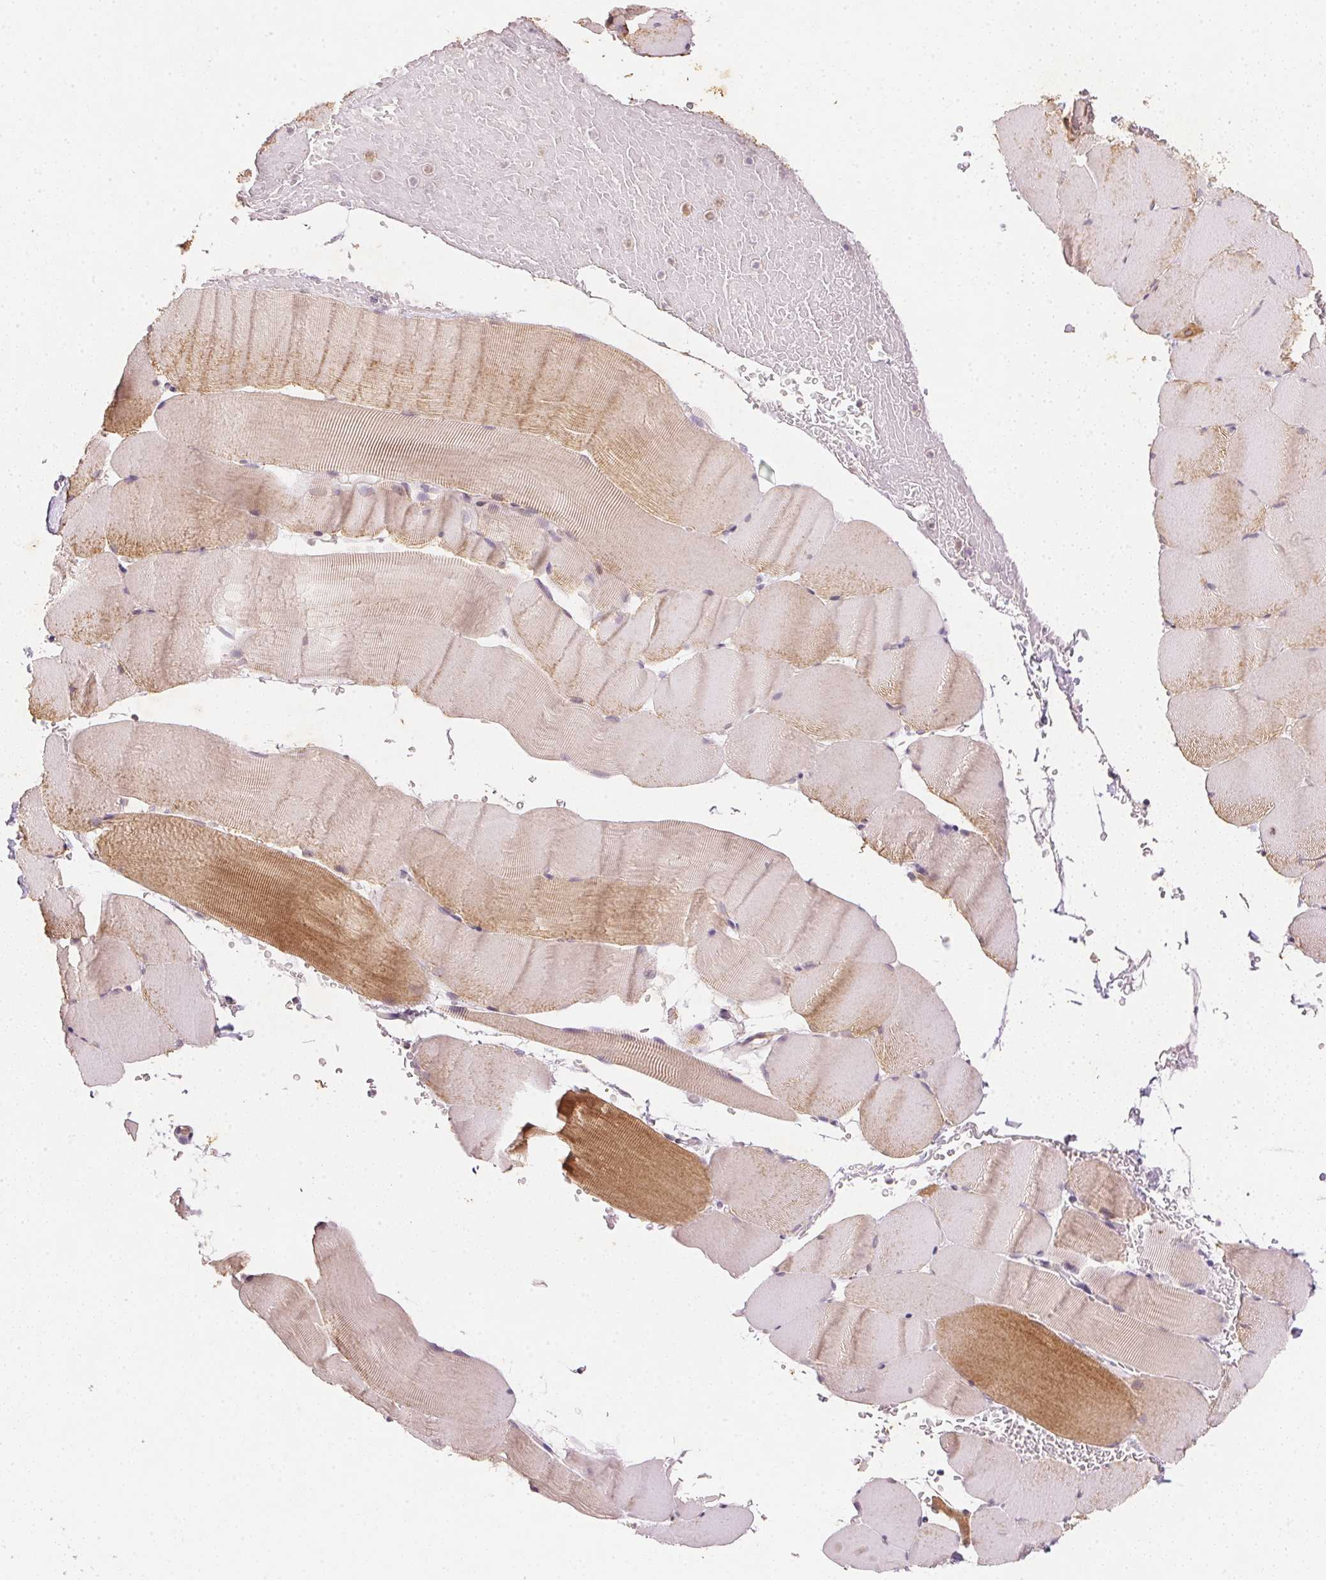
{"staining": {"intensity": "moderate", "quantity": "<25%", "location": "cytoplasmic/membranous"}, "tissue": "skeletal muscle", "cell_type": "Myocytes", "image_type": "normal", "snomed": [{"axis": "morphology", "description": "Normal tissue, NOS"}, {"axis": "topography", "description": "Skeletal muscle"}], "caption": "Skeletal muscle stained with IHC shows moderate cytoplasmic/membranous expression in approximately <25% of myocytes.", "gene": "SMTN", "patient": {"sex": "female", "age": 37}}